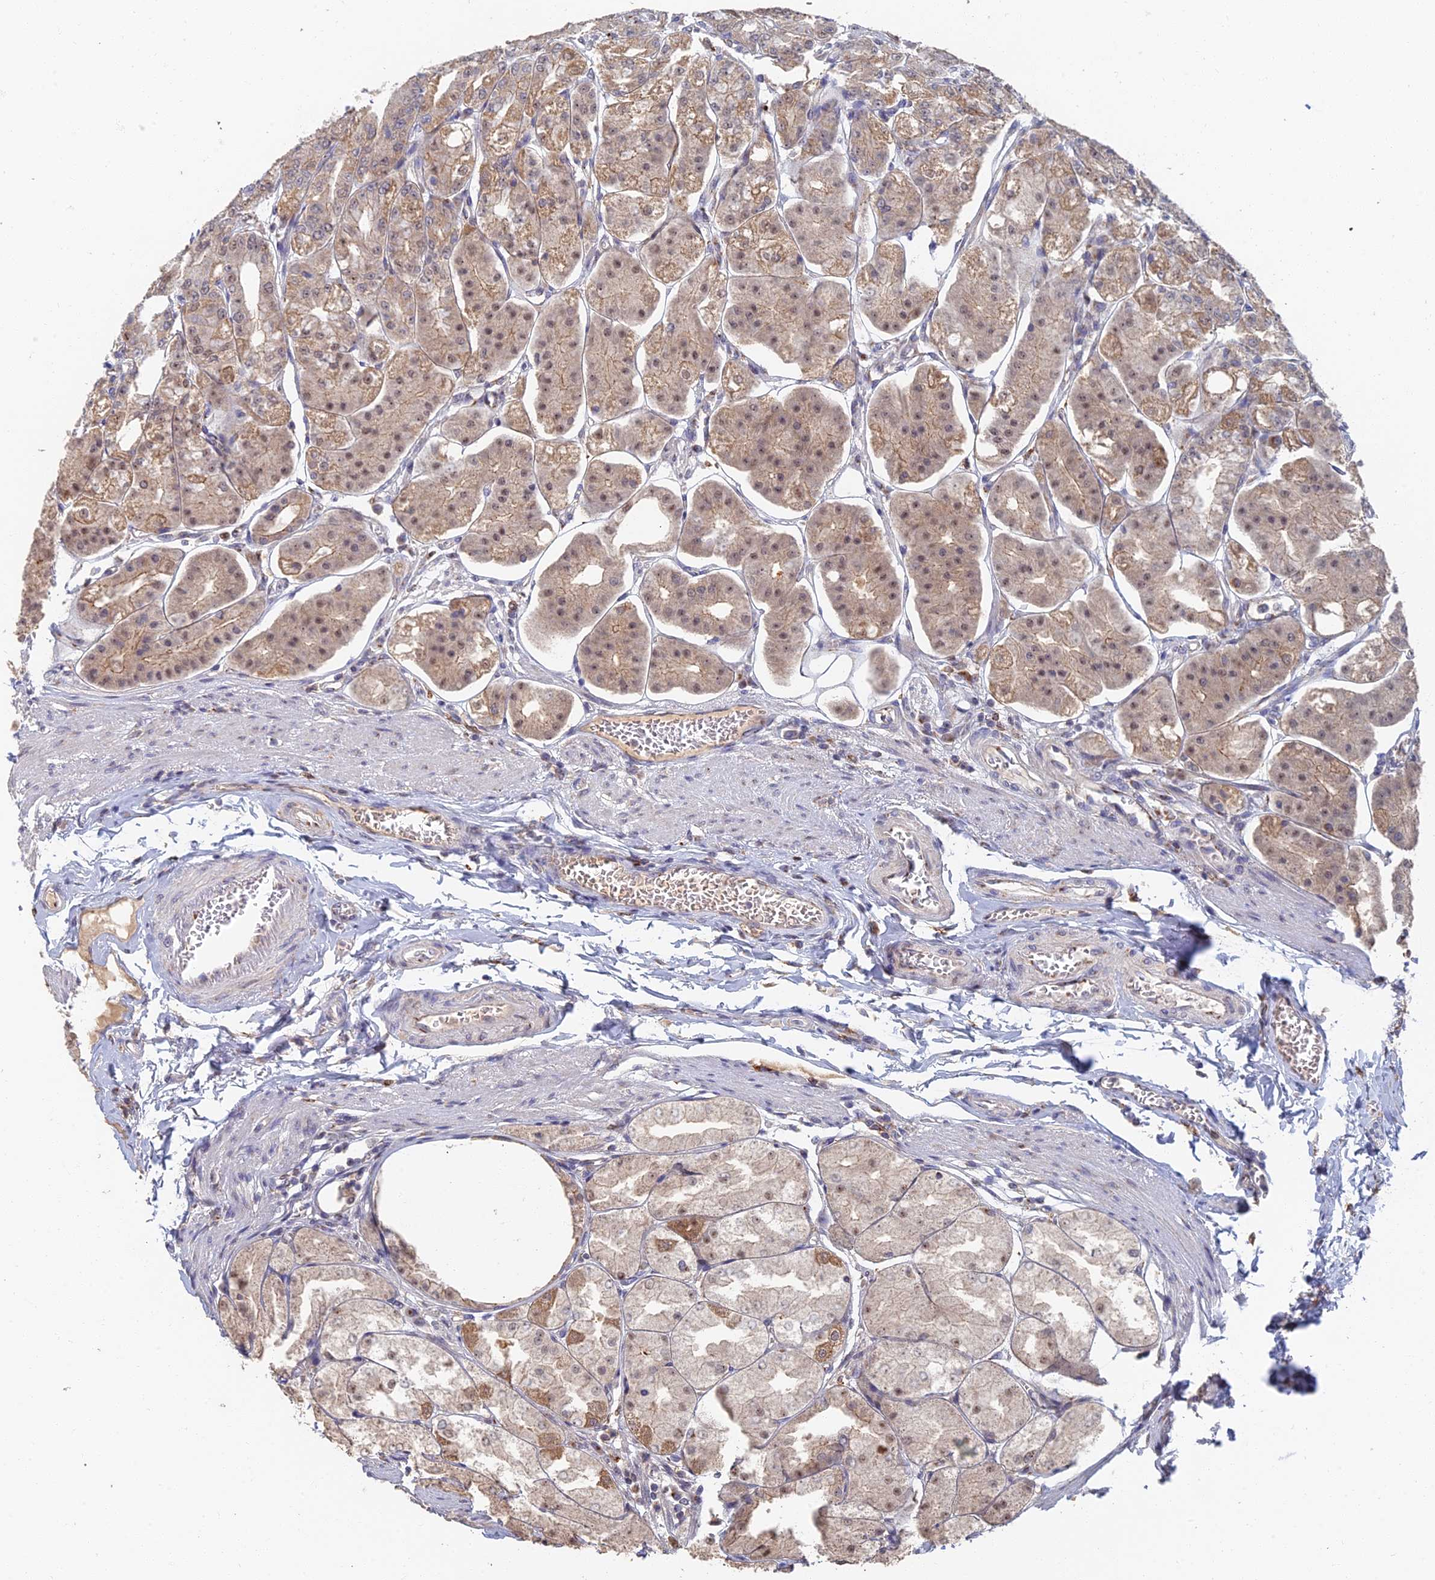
{"staining": {"intensity": "weak", "quantity": "25%-75%", "location": "cytoplasmic/membranous"}, "tissue": "stomach", "cell_type": "Glandular cells", "image_type": "normal", "snomed": [{"axis": "morphology", "description": "Normal tissue, NOS"}, {"axis": "topography", "description": "Stomach, lower"}], "caption": "A brown stain highlights weak cytoplasmic/membranous expression of a protein in glandular cells of unremarkable human stomach. The staining is performed using DAB (3,3'-diaminobenzidine) brown chromogen to label protein expression. The nuclei are counter-stained blue using hematoxylin.", "gene": "GPATCH1", "patient": {"sex": "male", "age": 71}}